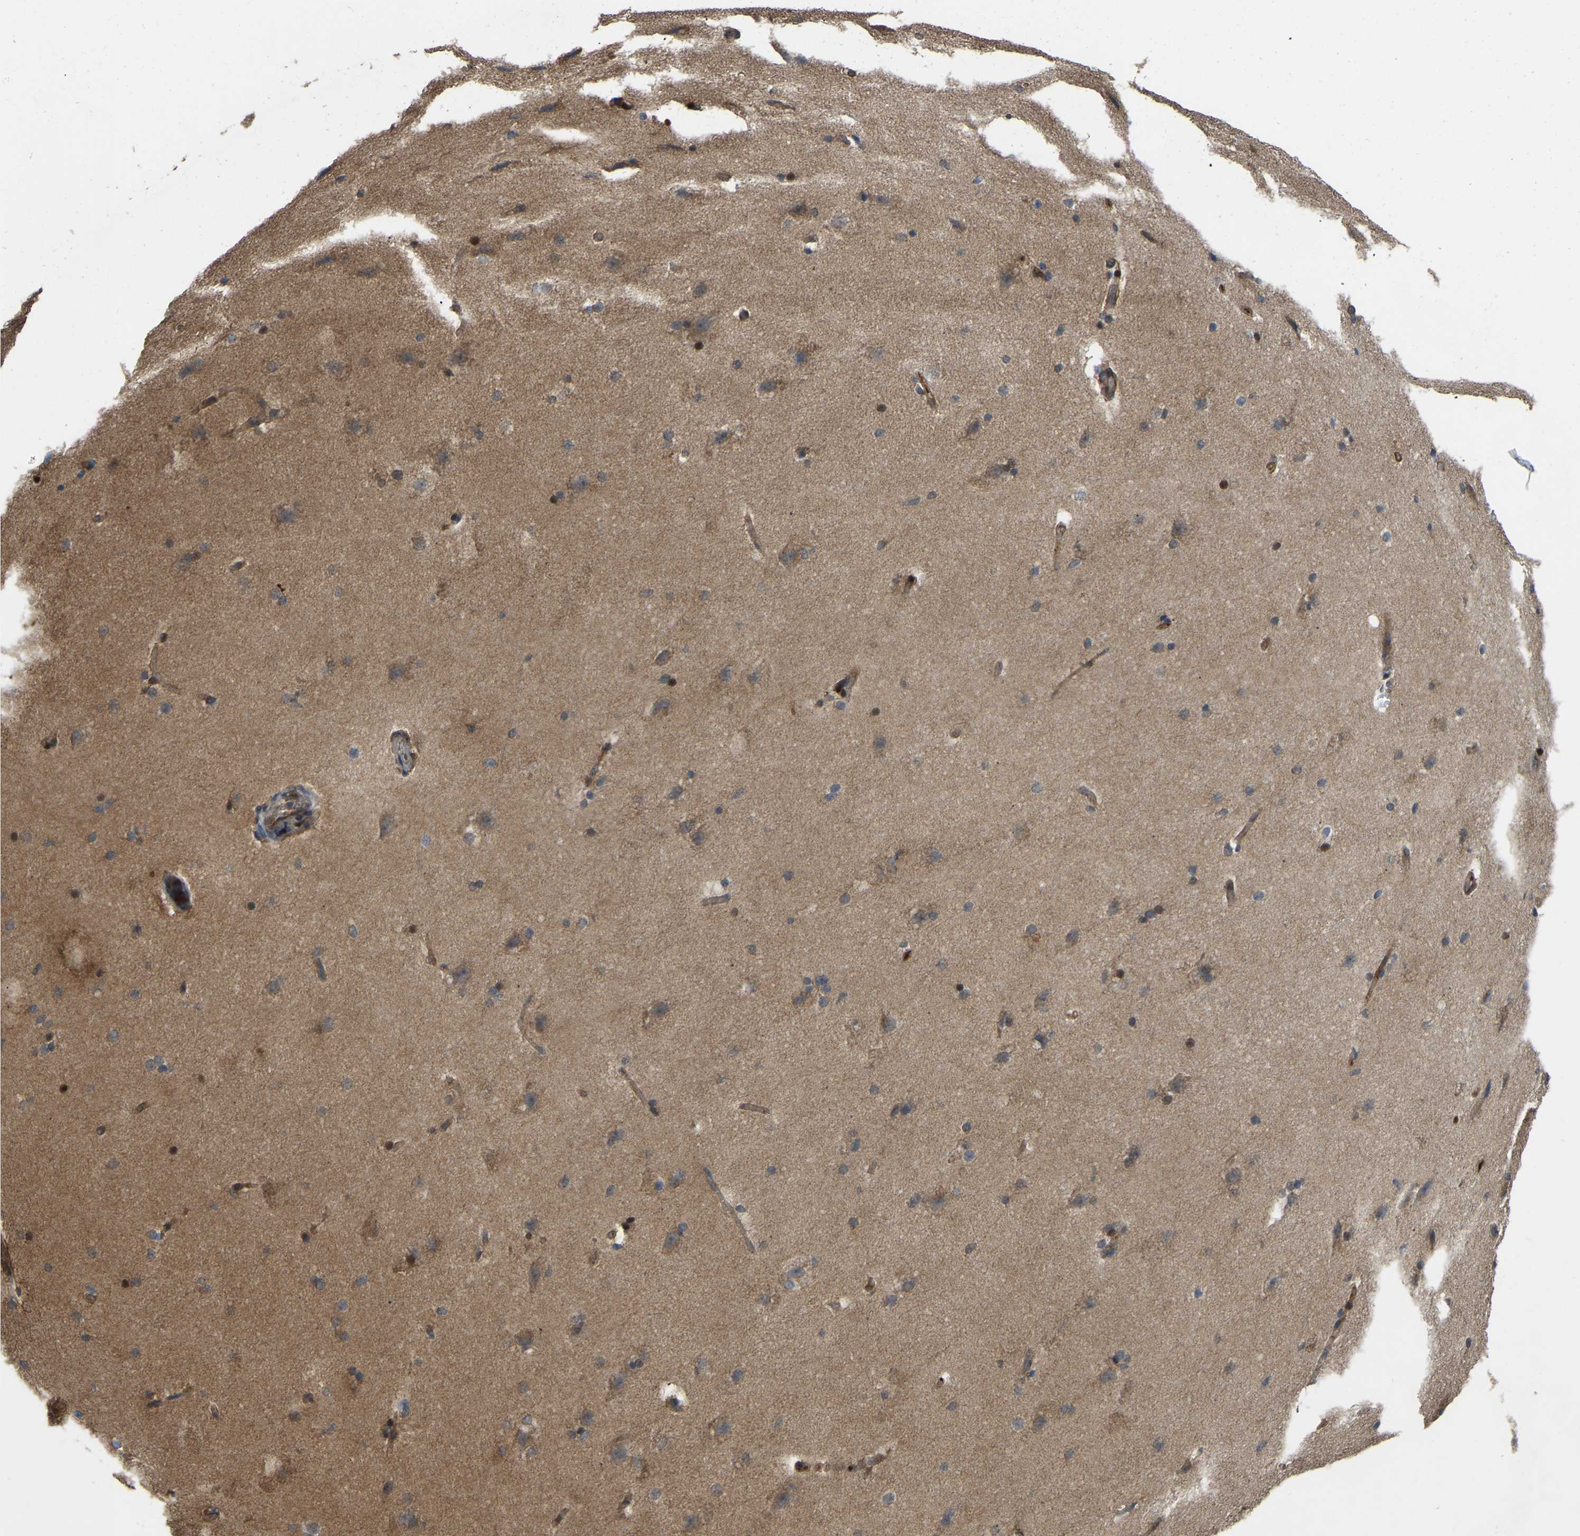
{"staining": {"intensity": "moderate", "quantity": ">75%", "location": "cytoplasmic/membranous,nuclear"}, "tissue": "cerebral cortex", "cell_type": "Endothelial cells", "image_type": "normal", "snomed": [{"axis": "morphology", "description": "Normal tissue, NOS"}, {"axis": "topography", "description": "Cerebral cortex"}, {"axis": "topography", "description": "Hippocampus"}], "caption": "Immunohistochemistry micrograph of benign cerebral cortex: cerebral cortex stained using immunohistochemistry (IHC) exhibits medium levels of moderate protein expression localized specifically in the cytoplasmic/membranous,nuclear of endothelial cells, appearing as a cytoplasmic/membranous,nuclear brown color.", "gene": "C21orf91", "patient": {"sex": "female", "age": 19}}